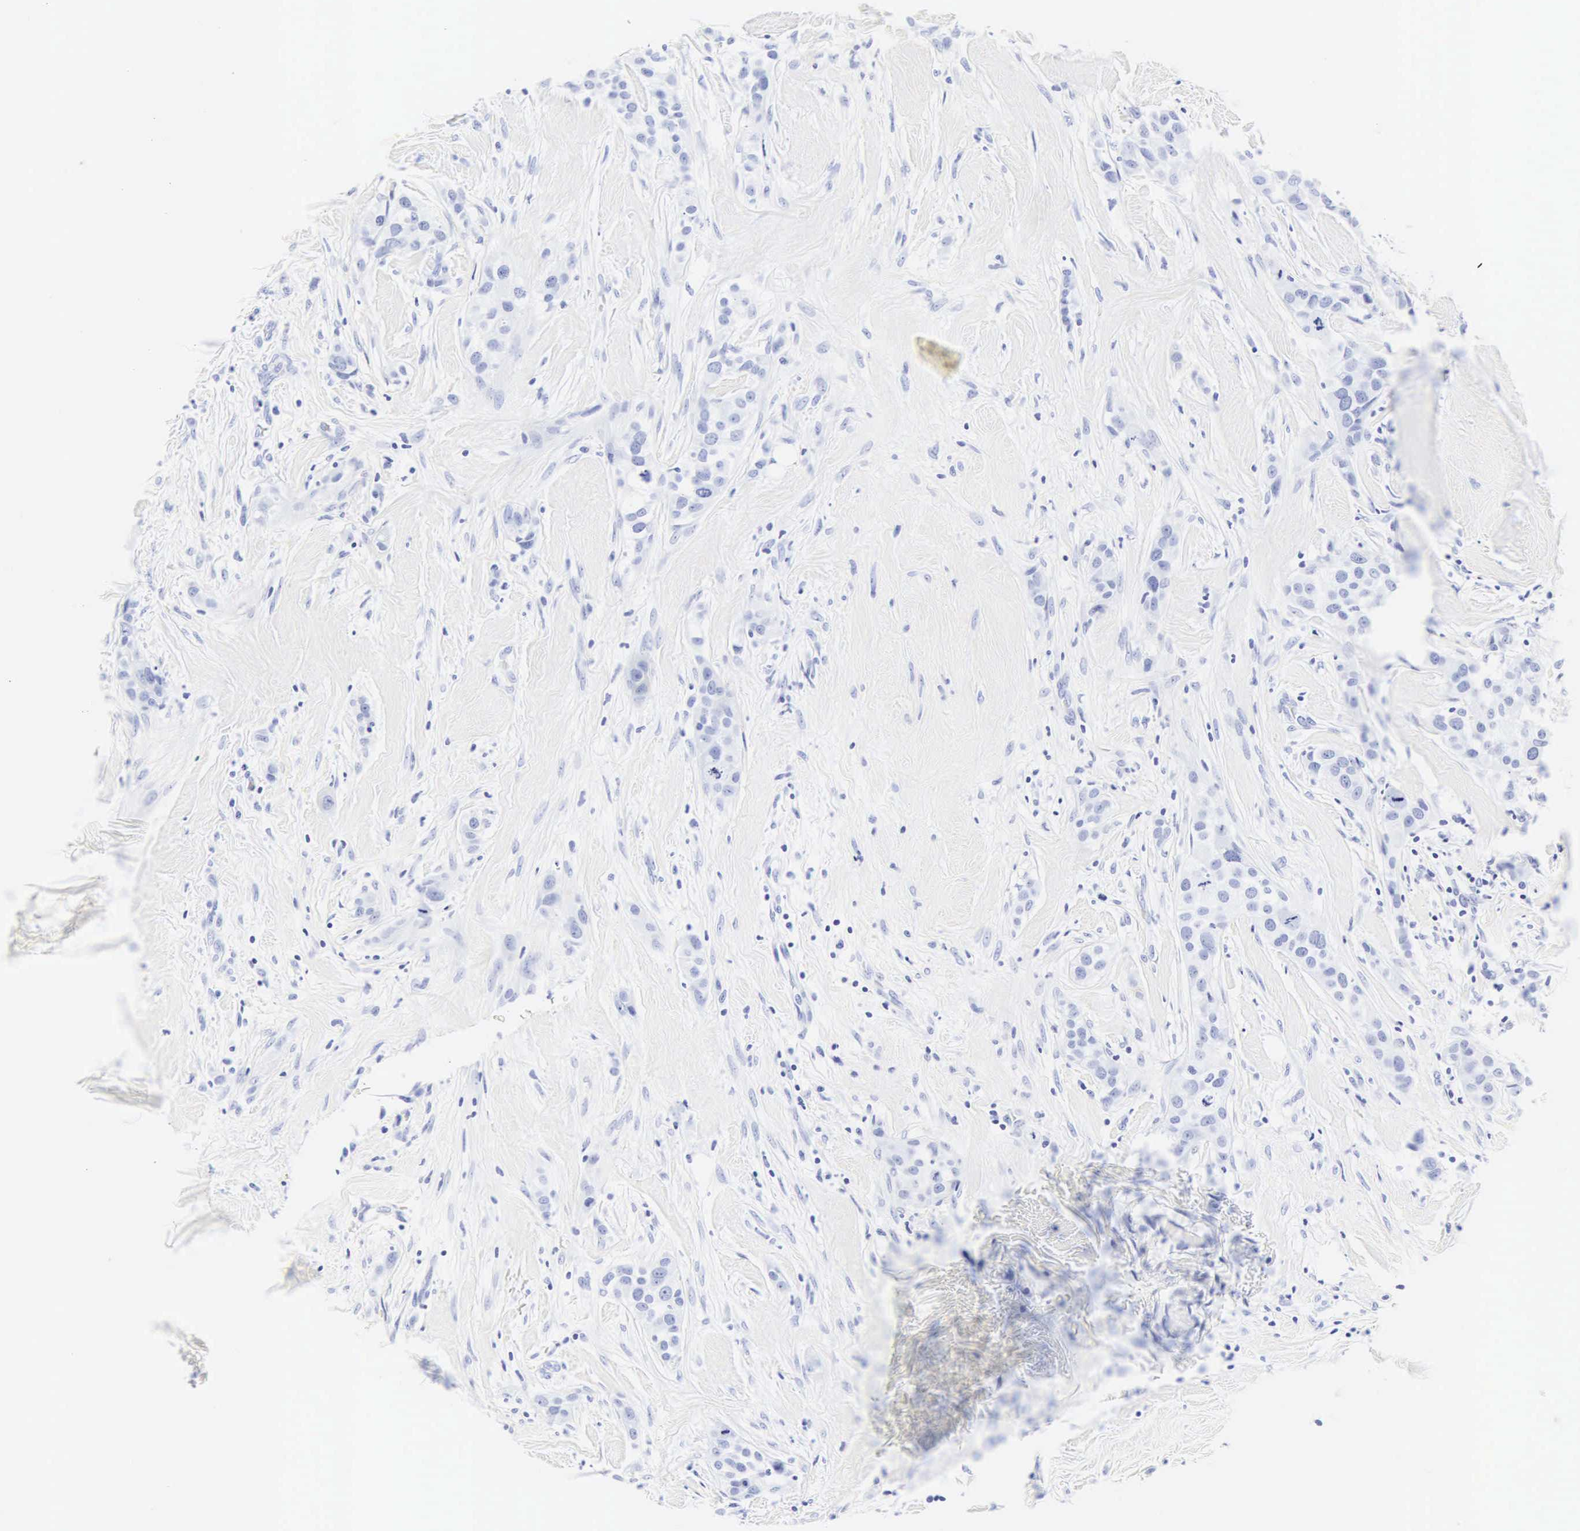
{"staining": {"intensity": "negative", "quantity": "none", "location": "none"}, "tissue": "breast cancer", "cell_type": "Tumor cells", "image_type": "cancer", "snomed": [{"axis": "morphology", "description": "Duct carcinoma"}, {"axis": "topography", "description": "Breast"}], "caption": "High power microscopy histopathology image of an immunohistochemistry image of breast cancer (invasive ductal carcinoma), revealing no significant positivity in tumor cells. (DAB IHC with hematoxylin counter stain).", "gene": "CGB3", "patient": {"sex": "female", "age": 45}}